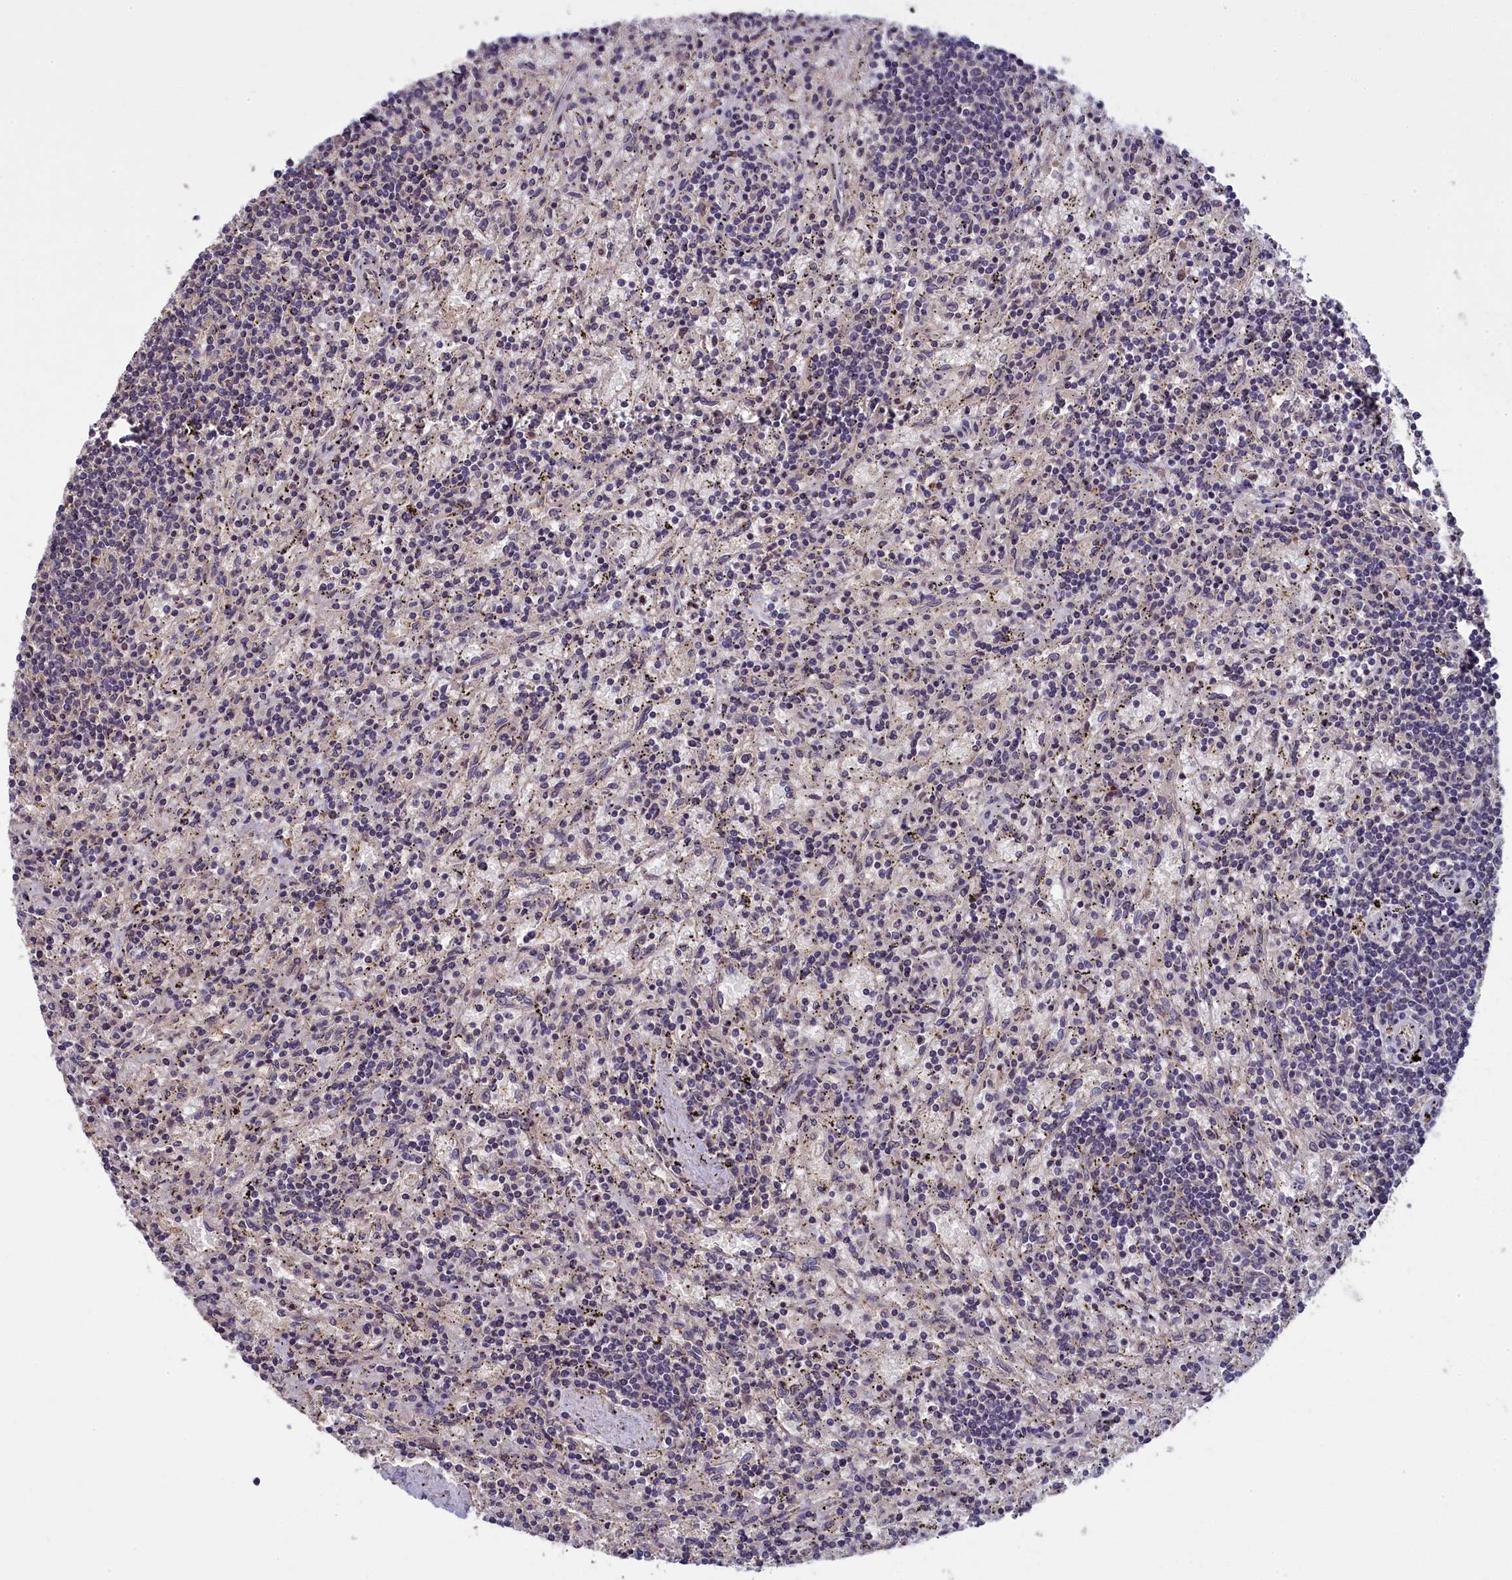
{"staining": {"intensity": "negative", "quantity": "none", "location": "none"}, "tissue": "lymphoma", "cell_type": "Tumor cells", "image_type": "cancer", "snomed": [{"axis": "morphology", "description": "Malignant lymphoma, non-Hodgkin's type, Low grade"}, {"axis": "topography", "description": "Spleen"}], "caption": "Human lymphoma stained for a protein using immunohistochemistry (IHC) shows no expression in tumor cells.", "gene": "NUDT6", "patient": {"sex": "male", "age": 76}}